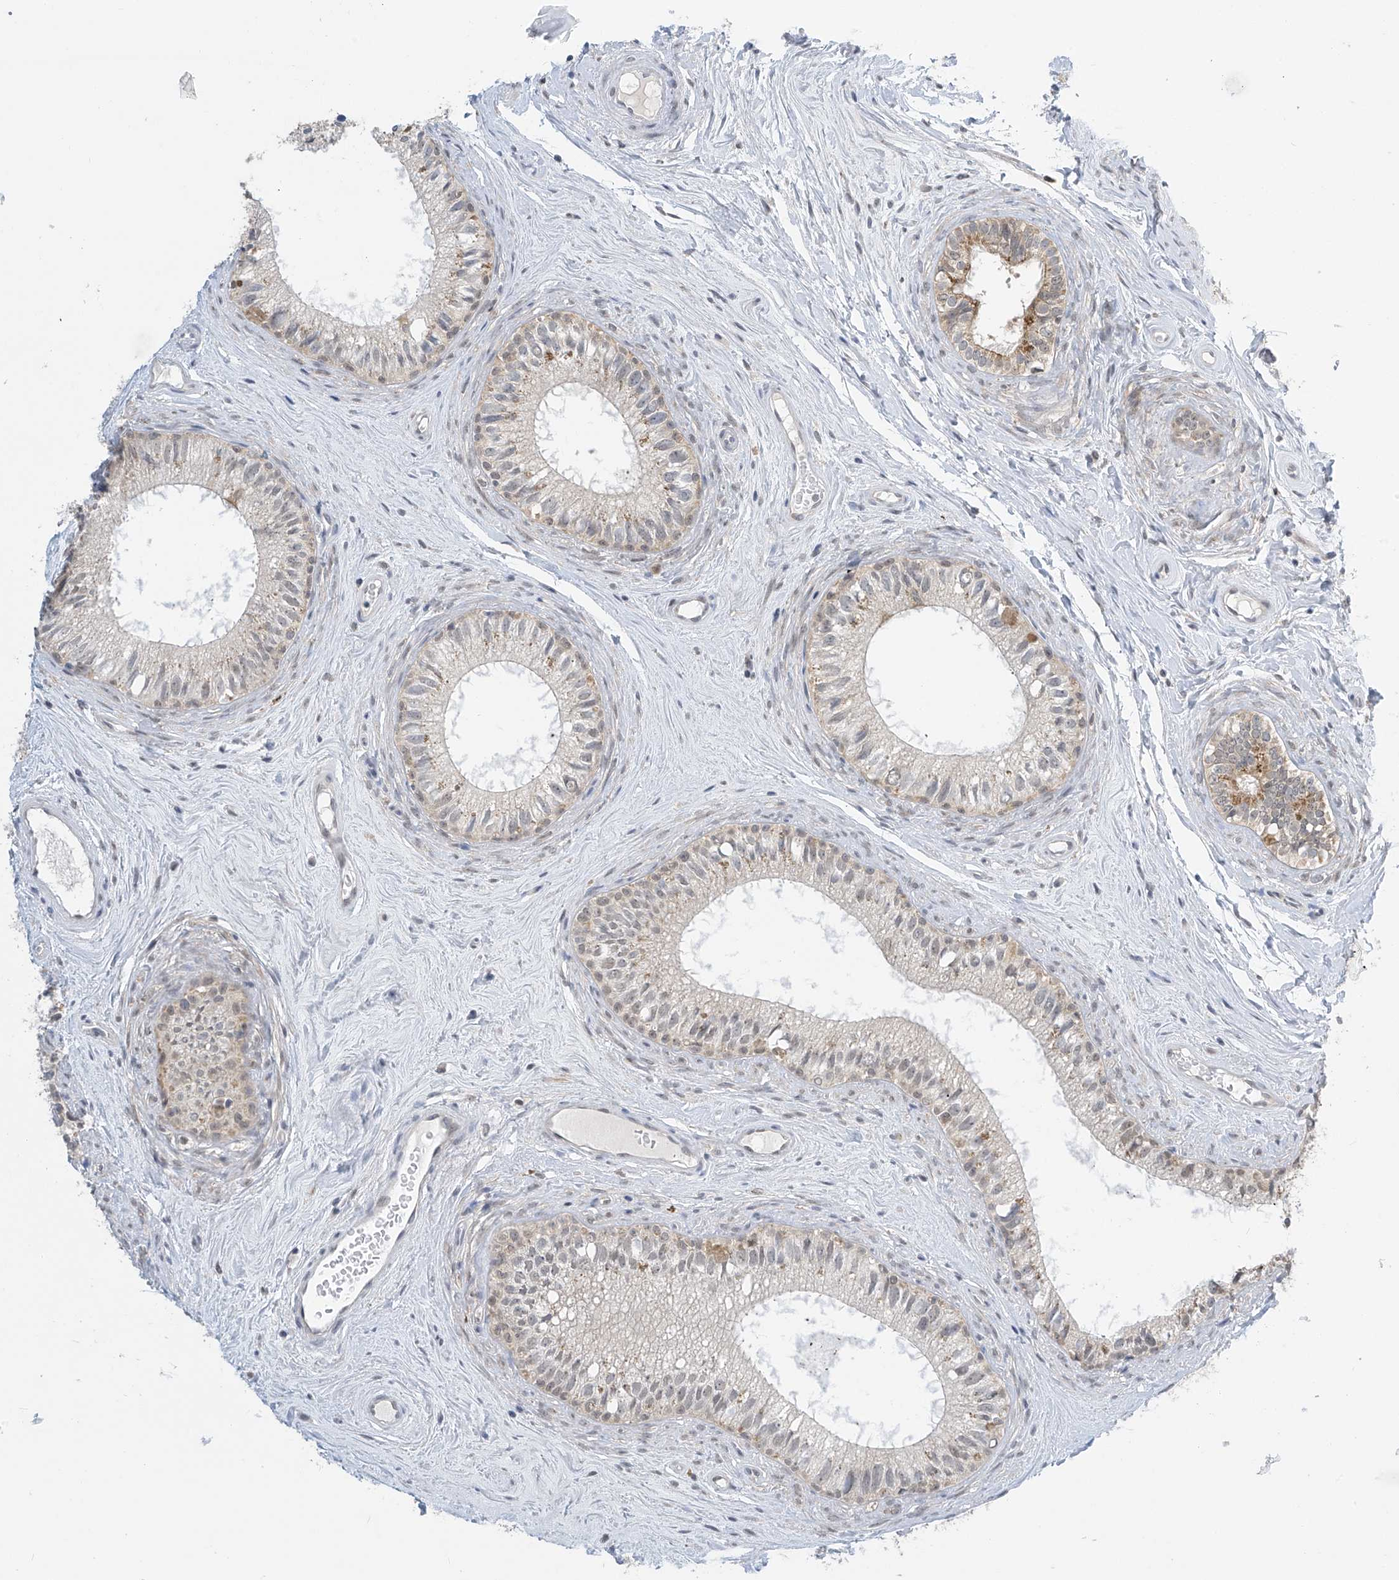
{"staining": {"intensity": "weak", "quantity": "<25%", "location": "cytoplasmic/membranous"}, "tissue": "epididymis", "cell_type": "Glandular cells", "image_type": "normal", "snomed": [{"axis": "morphology", "description": "Normal tissue, NOS"}, {"axis": "topography", "description": "Epididymis"}], "caption": "This is a histopathology image of IHC staining of unremarkable epididymis, which shows no positivity in glandular cells.", "gene": "APLF", "patient": {"sex": "male", "age": 71}}